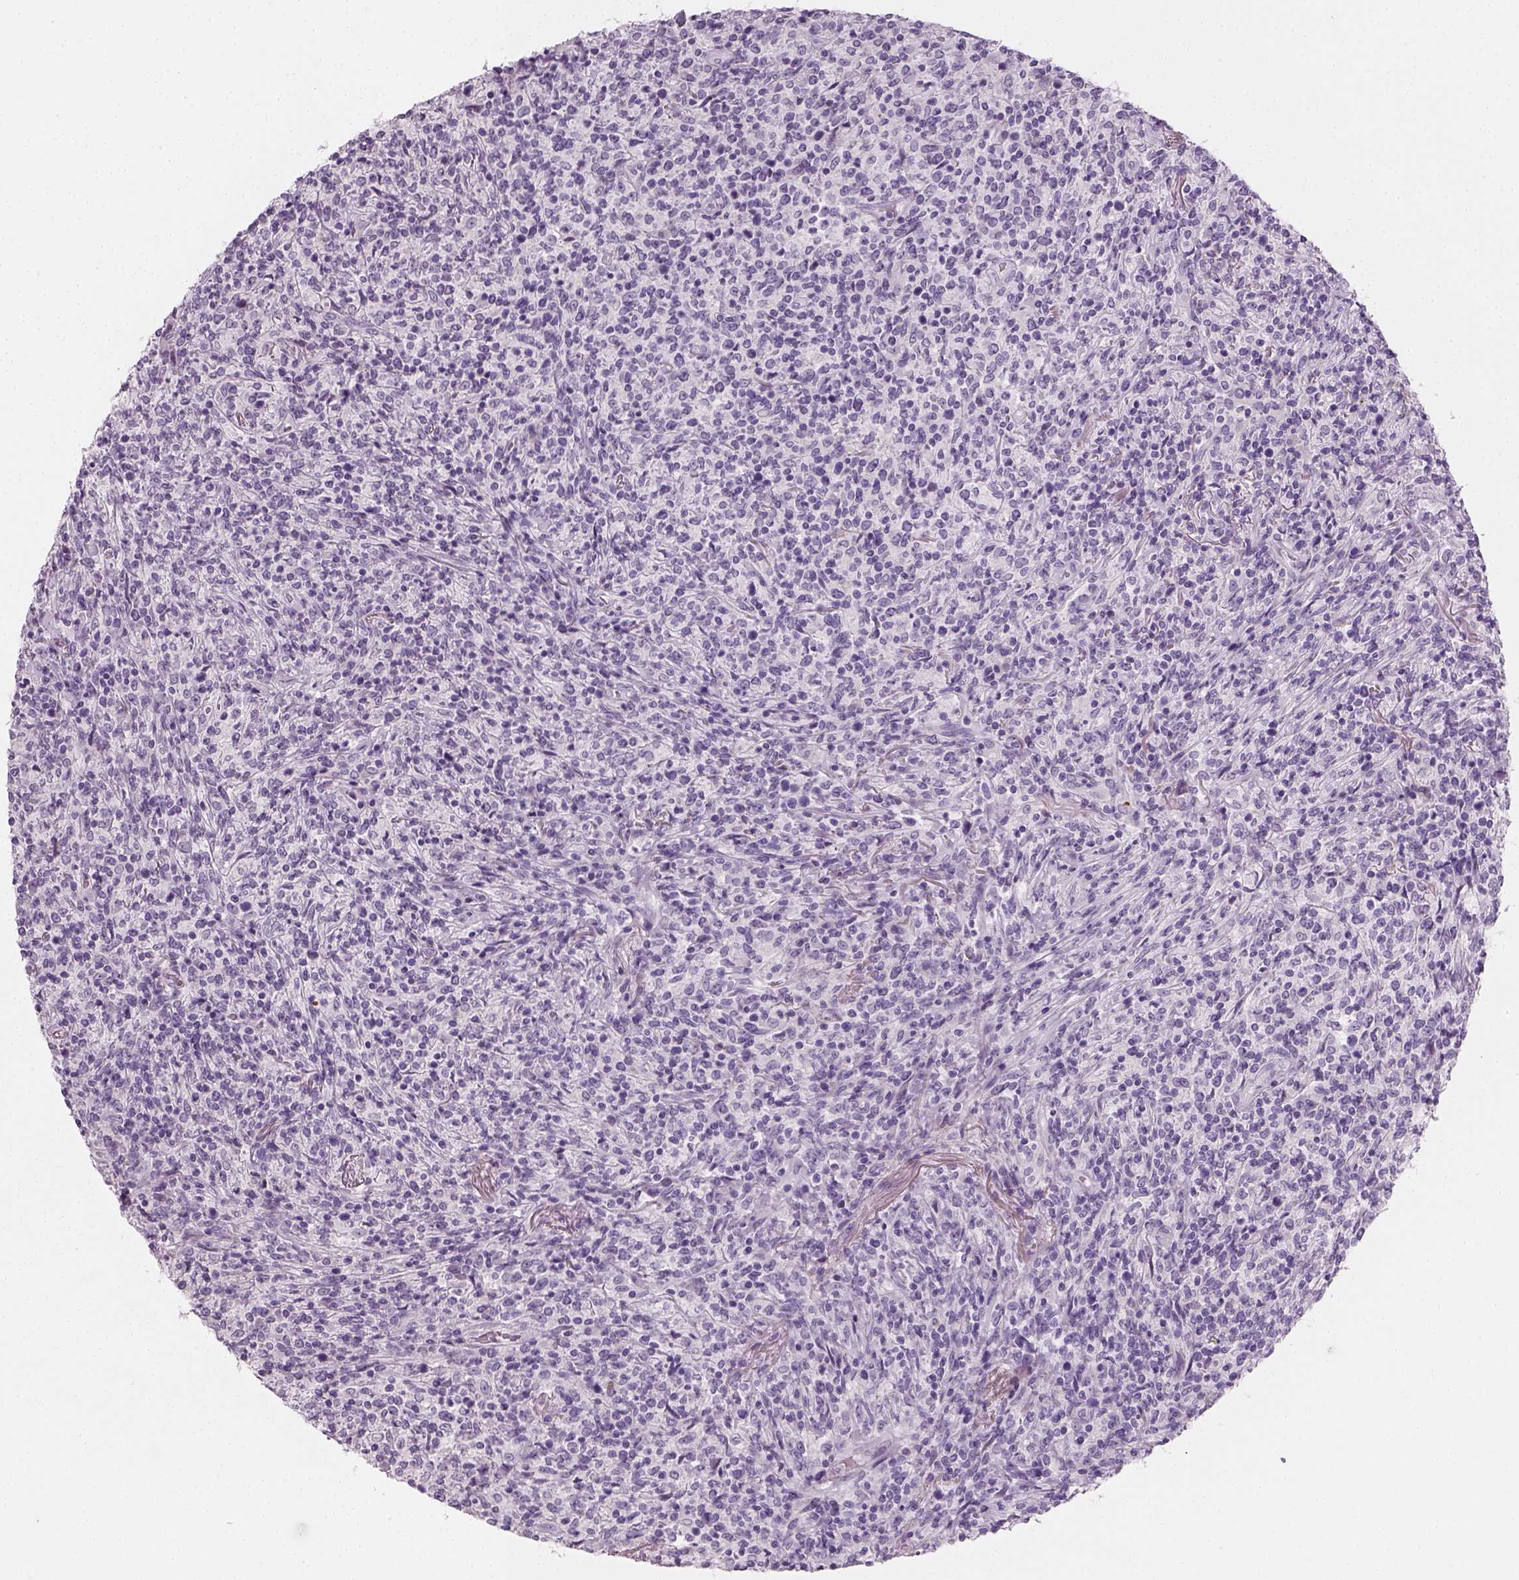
{"staining": {"intensity": "negative", "quantity": "none", "location": "none"}, "tissue": "lymphoma", "cell_type": "Tumor cells", "image_type": "cancer", "snomed": [{"axis": "morphology", "description": "Malignant lymphoma, non-Hodgkin's type, High grade"}, {"axis": "topography", "description": "Lung"}], "caption": "DAB (3,3'-diaminobenzidine) immunohistochemical staining of lymphoma exhibits no significant expression in tumor cells.", "gene": "TH", "patient": {"sex": "male", "age": 79}}